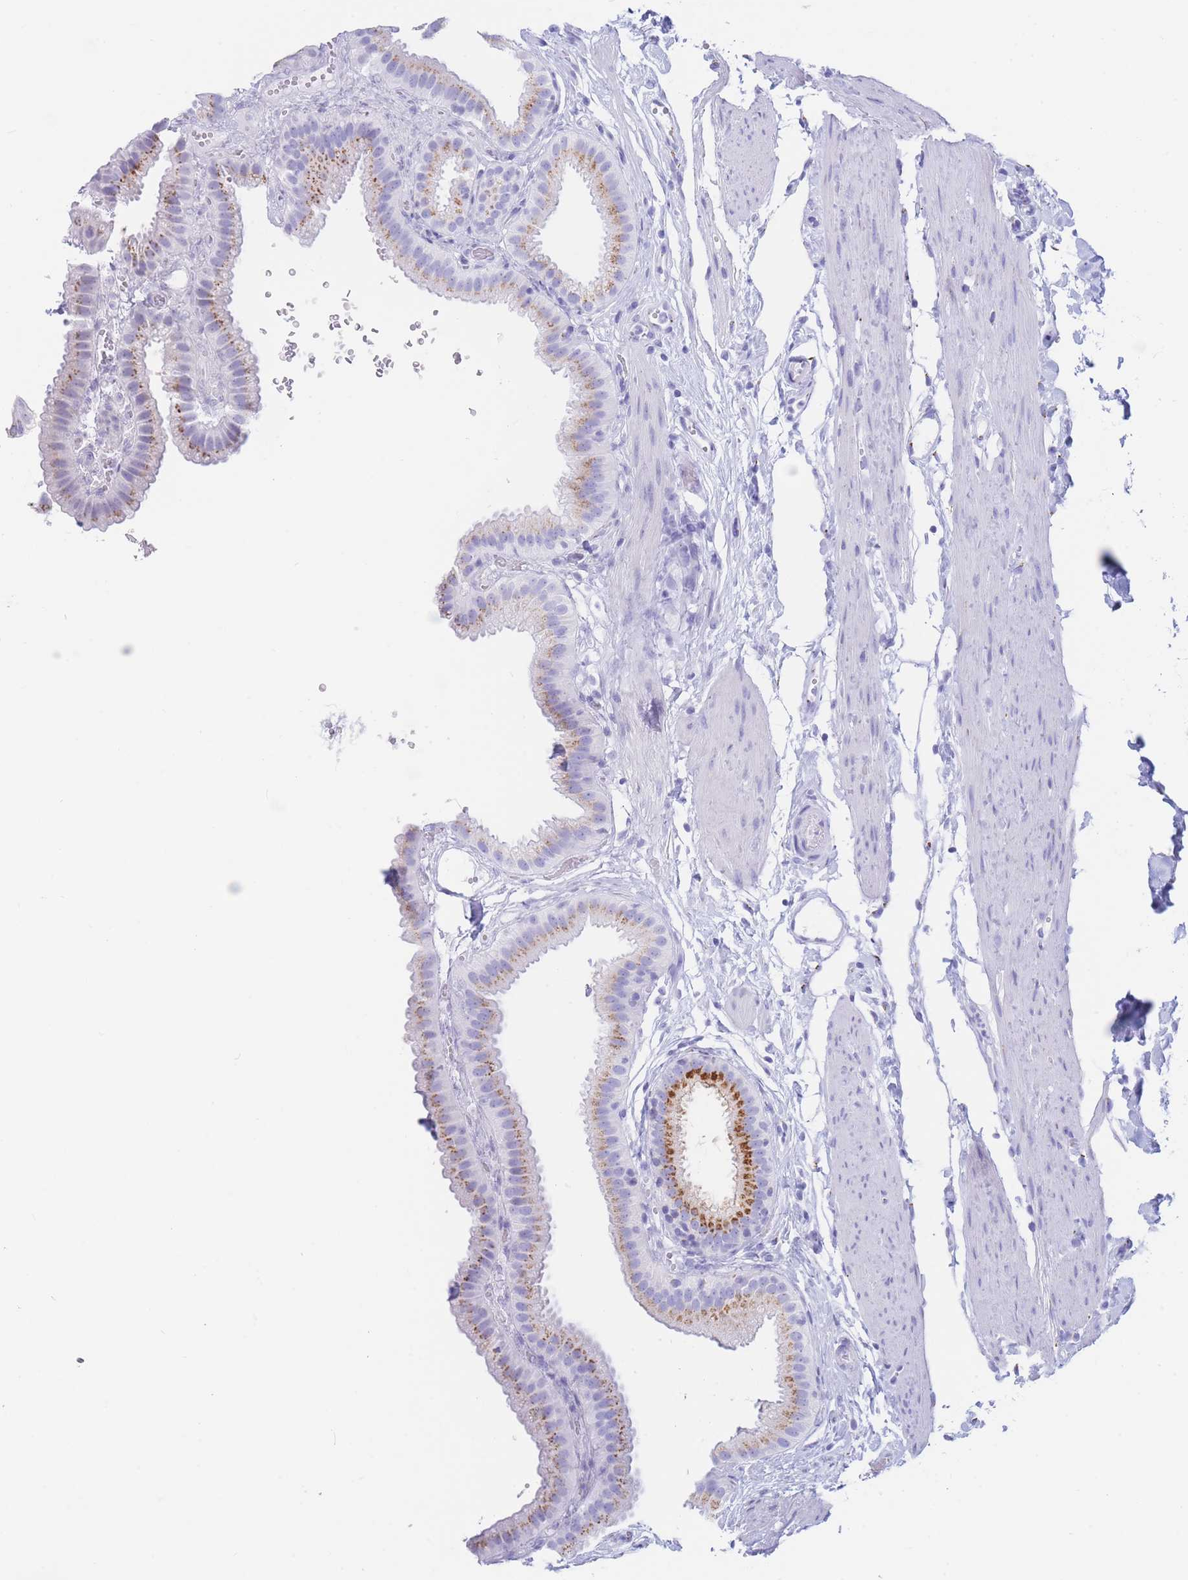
{"staining": {"intensity": "moderate", "quantity": "25%-75%", "location": "cytoplasmic/membranous"}, "tissue": "gallbladder", "cell_type": "Glandular cells", "image_type": "normal", "snomed": [{"axis": "morphology", "description": "Normal tissue, NOS"}, {"axis": "topography", "description": "Gallbladder"}], "caption": "The micrograph exhibits a brown stain indicating the presence of a protein in the cytoplasmic/membranous of glandular cells in gallbladder. The staining was performed using DAB (3,3'-diaminobenzidine) to visualize the protein expression in brown, while the nuclei were stained in blue with hematoxylin (Magnification: 20x).", "gene": "FAM3C", "patient": {"sex": "female", "age": 61}}